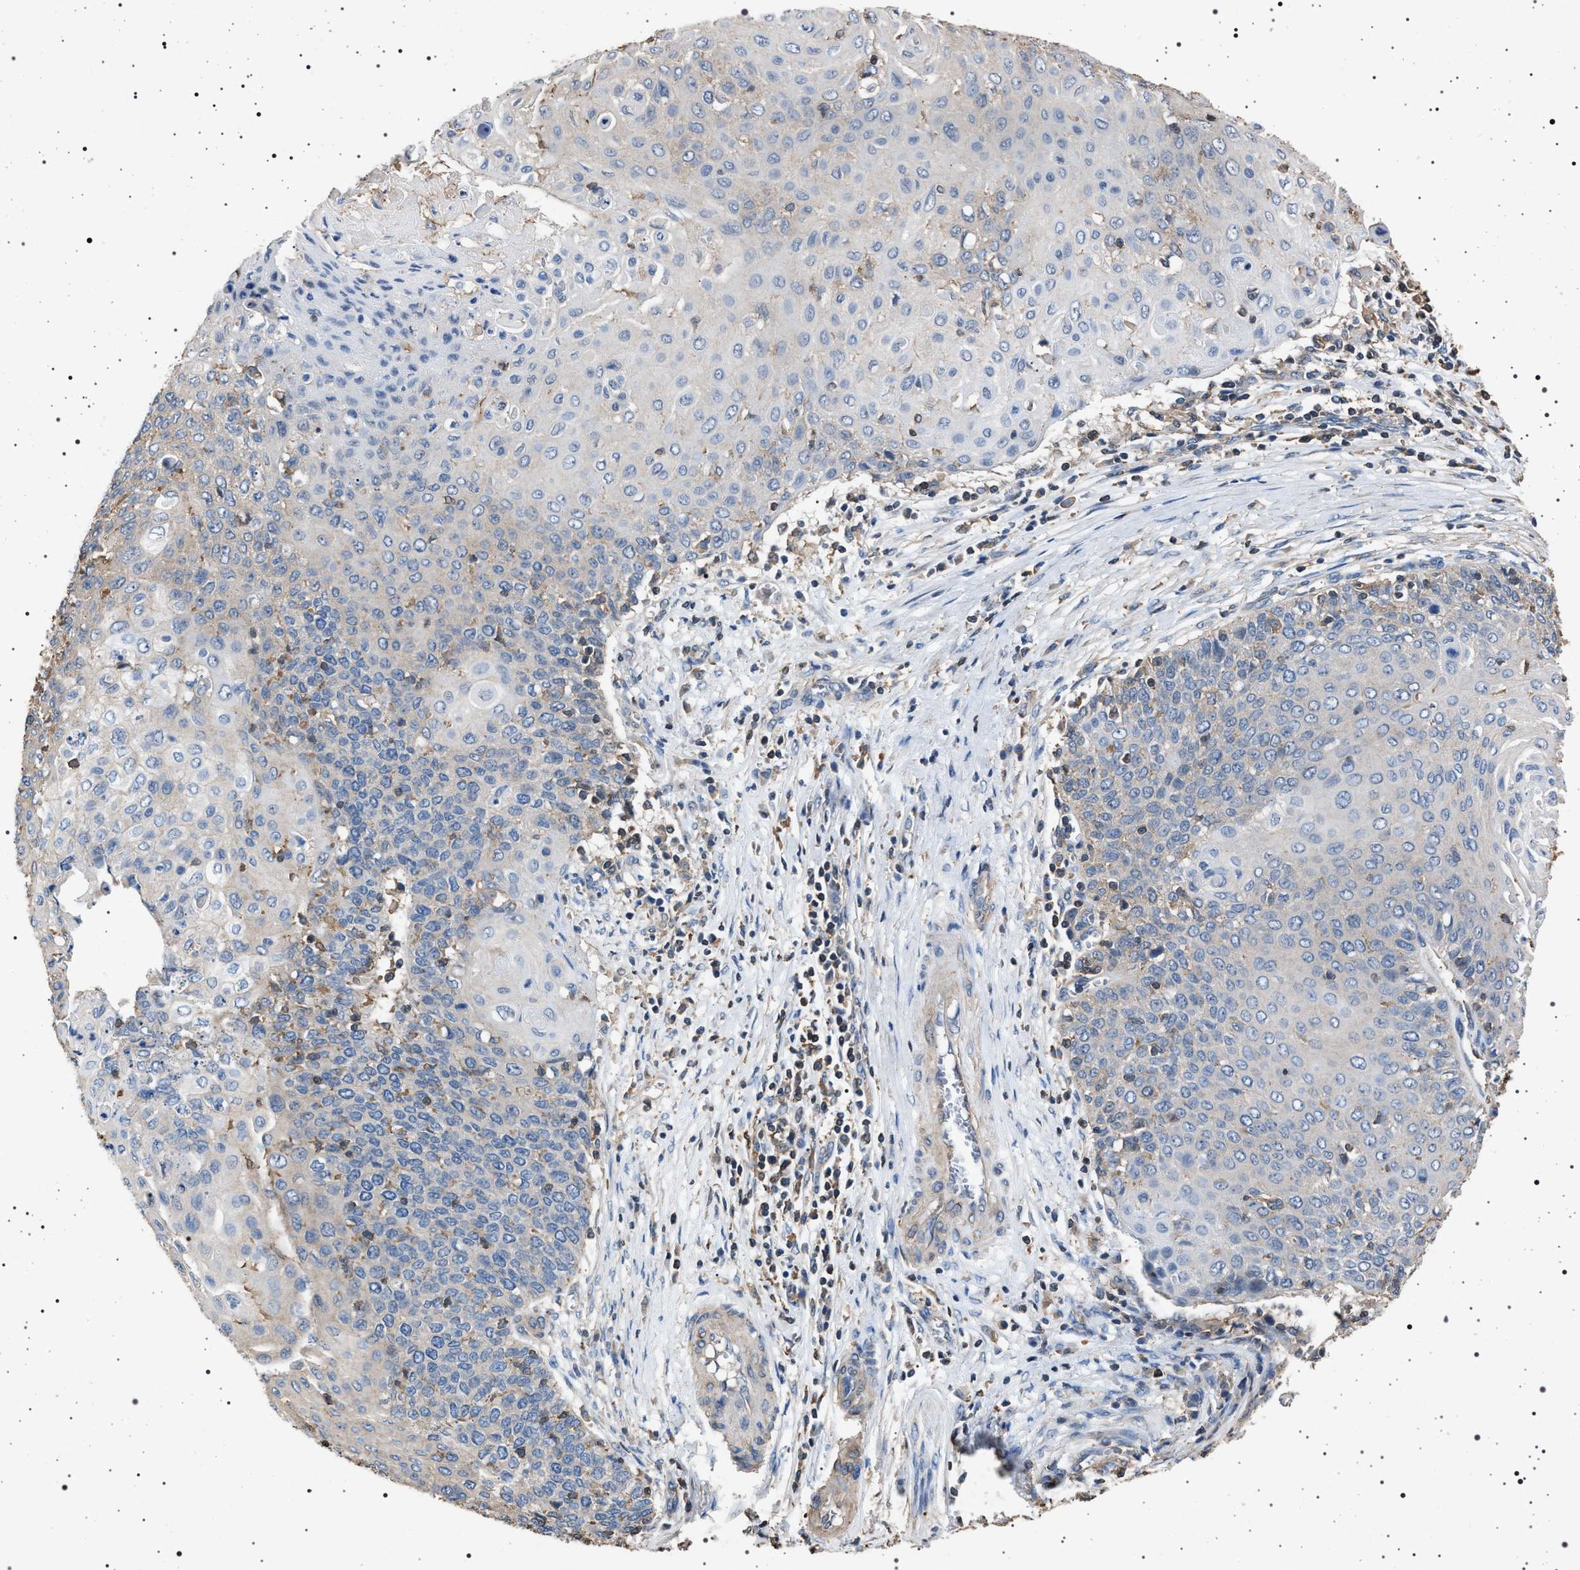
{"staining": {"intensity": "negative", "quantity": "none", "location": "none"}, "tissue": "cervical cancer", "cell_type": "Tumor cells", "image_type": "cancer", "snomed": [{"axis": "morphology", "description": "Squamous cell carcinoma, NOS"}, {"axis": "topography", "description": "Cervix"}], "caption": "High magnification brightfield microscopy of cervical squamous cell carcinoma stained with DAB (brown) and counterstained with hematoxylin (blue): tumor cells show no significant positivity.", "gene": "SMAP2", "patient": {"sex": "female", "age": 39}}